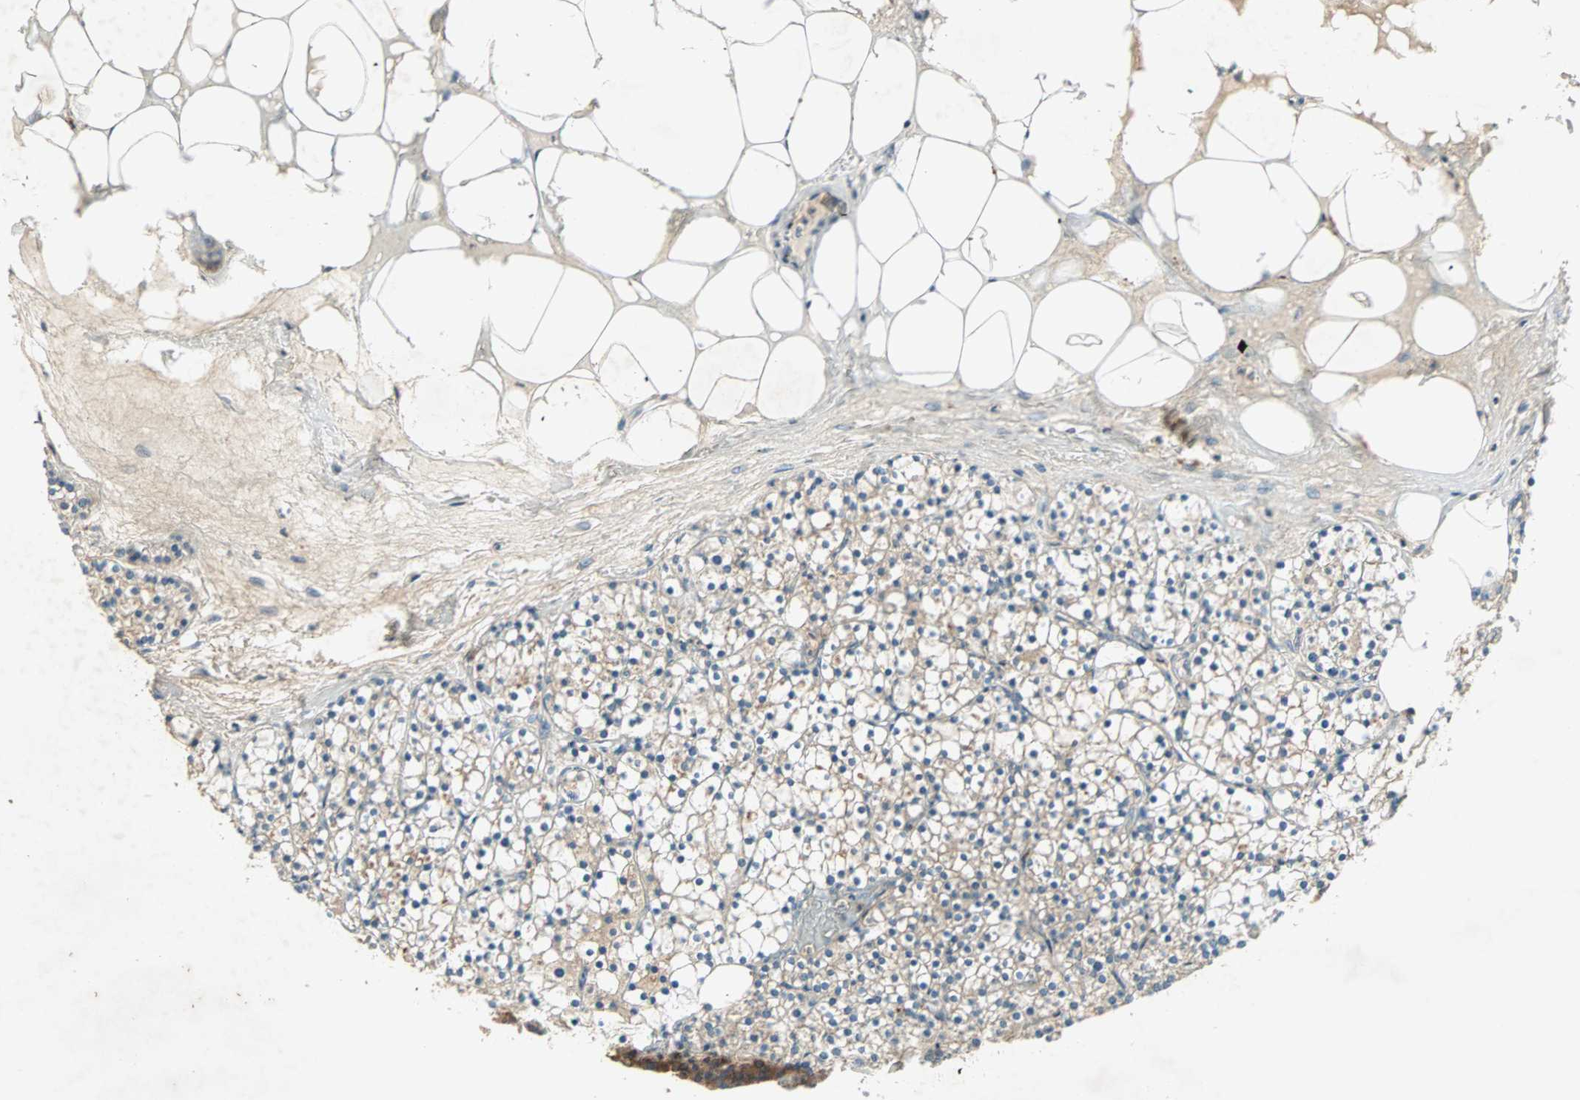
{"staining": {"intensity": "weak", "quantity": ">75%", "location": "cytoplasmic/membranous"}, "tissue": "parathyroid gland", "cell_type": "Glandular cells", "image_type": "normal", "snomed": [{"axis": "morphology", "description": "Normal tissue, NOS"}, {"axis": "topography", "description": "Parathyroid gland"}], "caption": "High-power microscopy captured an immunohistochemistry (IHC) histopathology image of benign parathyroid gland, revealing weak cytoplasmic/membranous positivity in about >75% of glandular cells.", "gene": "TEC", "patient": {"sex": "female", "age": 63}}